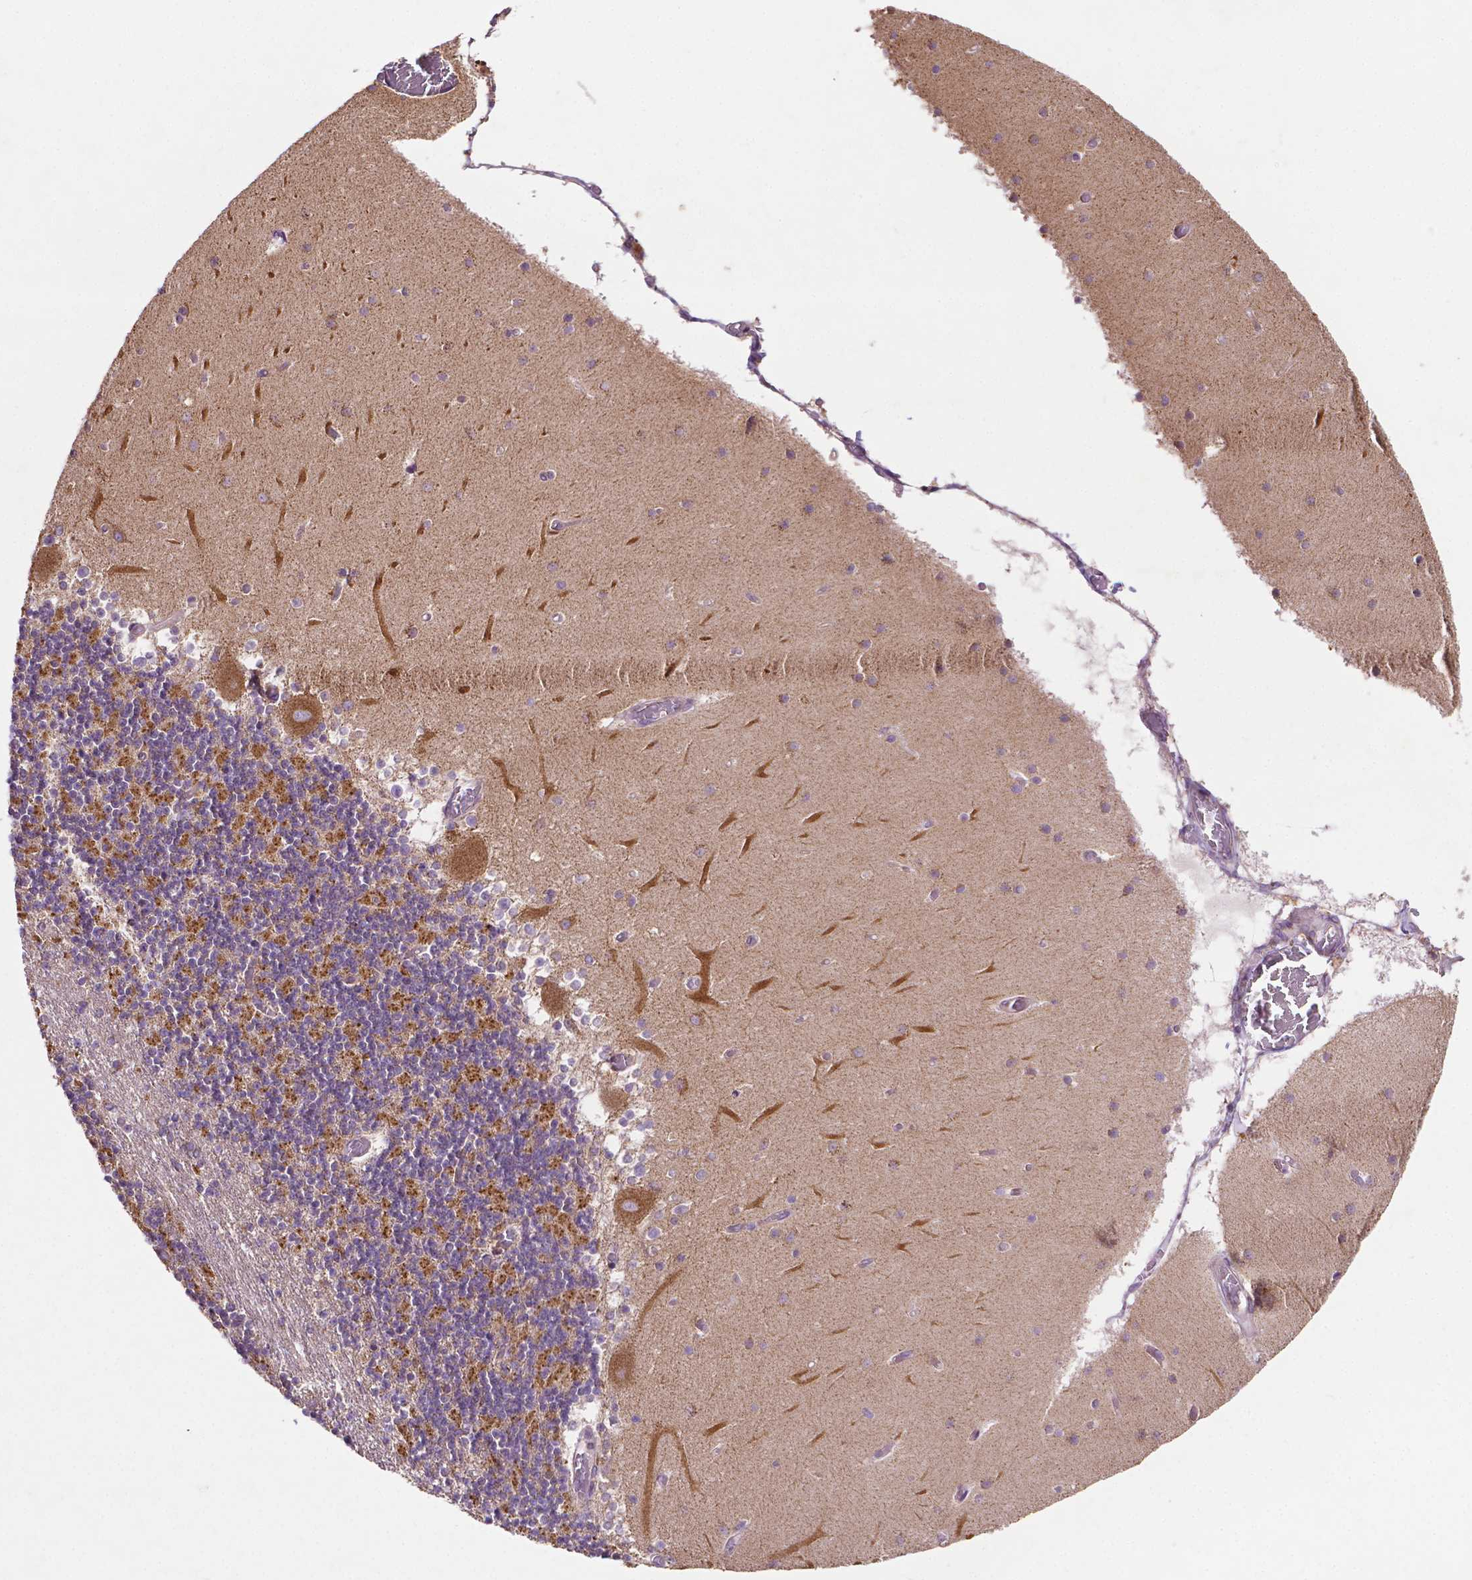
{"staining": {"intensity": "strong", "quantity": ">75%", "location": "cytoplasmic/membranous"}, "tissue": "cerebellum", "cell_type": "Cells in granular layer", "image_type": "normal", "snomed": [{"axis": "morphology", "description": "Normal tissue, NOS"}, {"axis": "topography", "description": "Cerebellum"}], "caption": "This micrograph exhibits normal cerebellum stained with immunohistochemistry (IHC) to label a protein in brown. The cytoplasmic/membranous of cells in granular layer show strong positivity for the protein. Nuclei are counter-stained blue.", "gene": "ILVBL", "patient": {"sex": "female", "age": 28}}